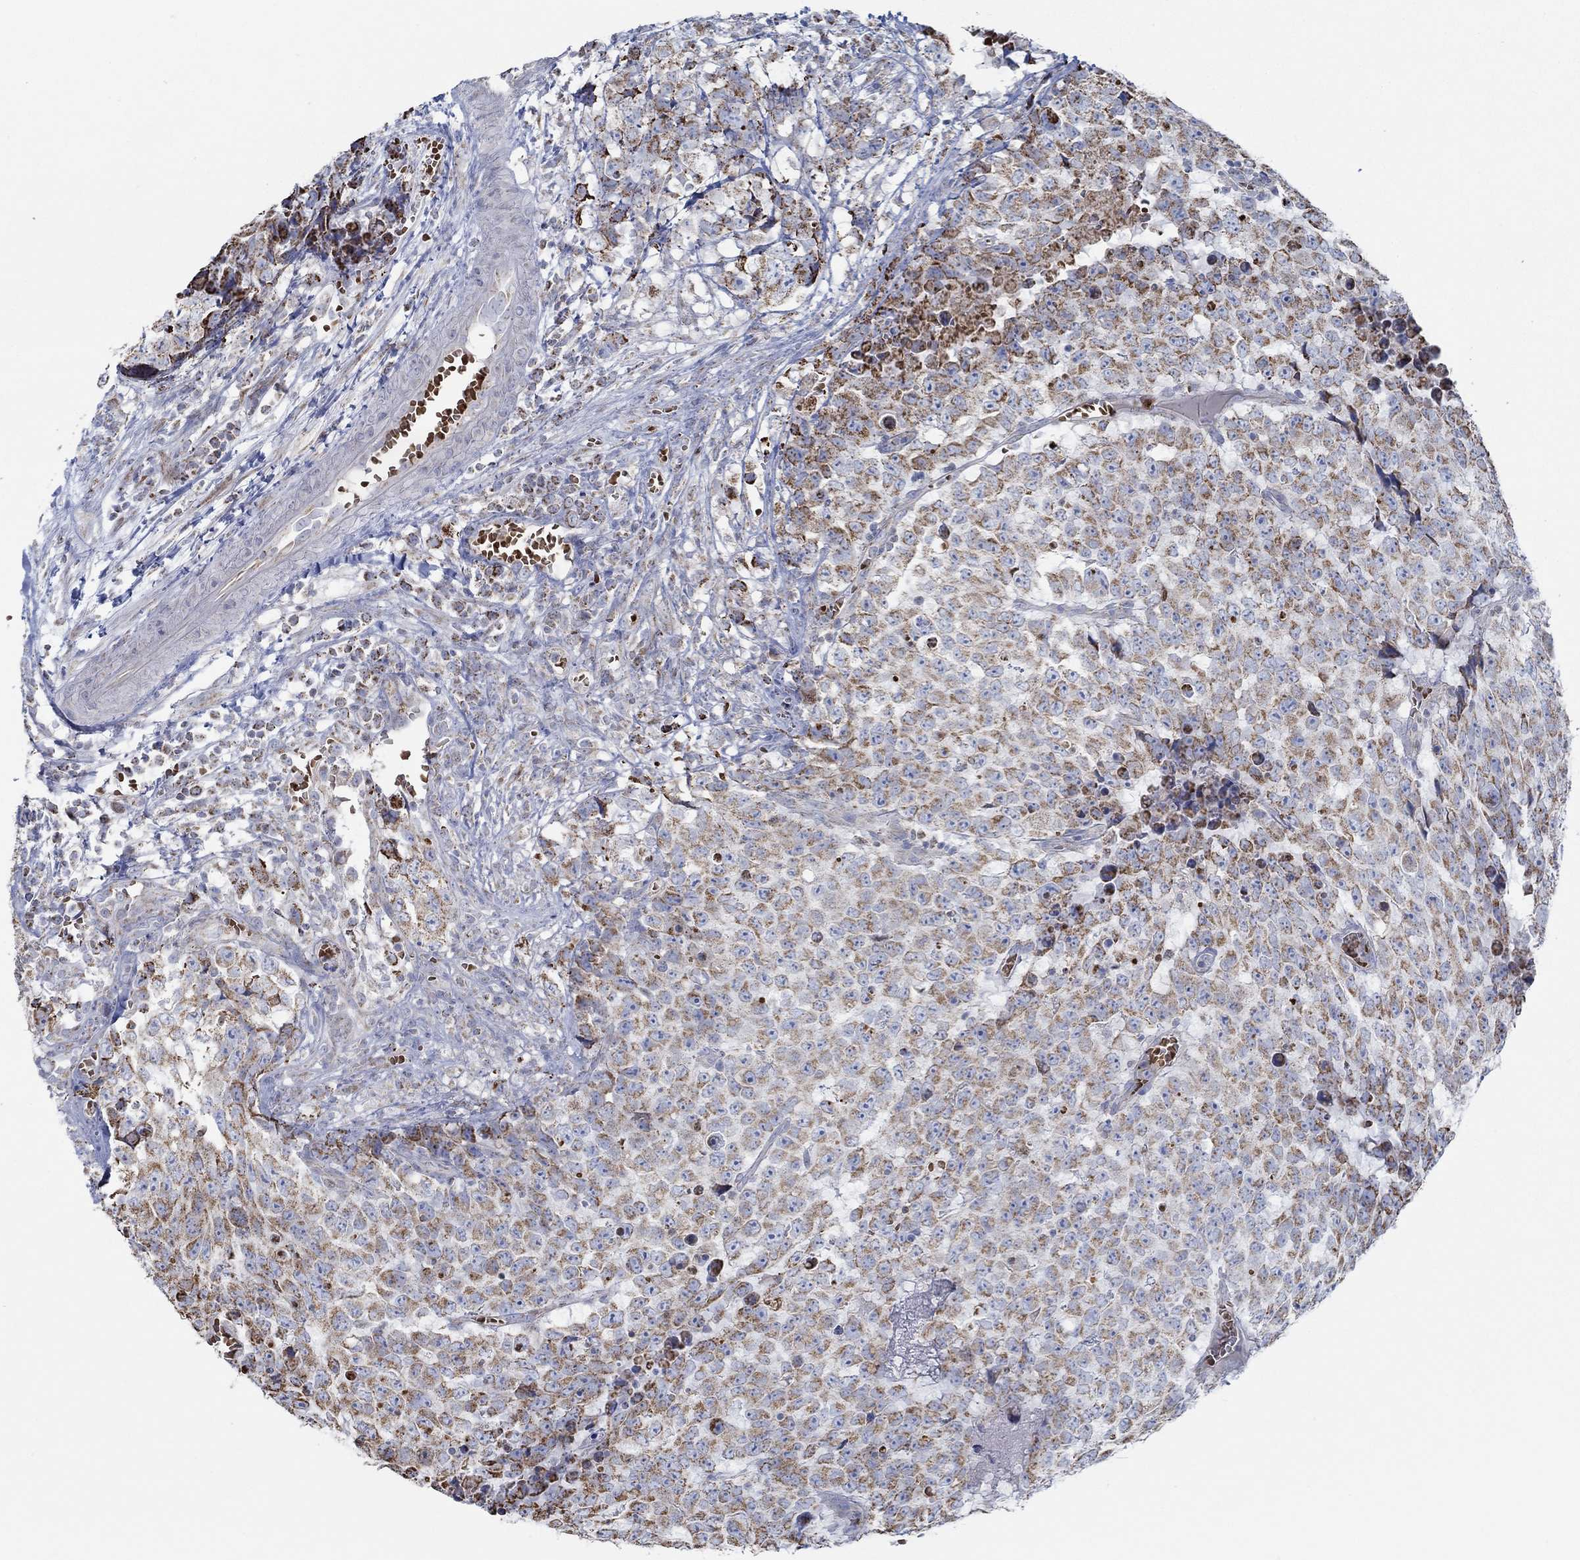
{"staining": {"intensity": "moderate", "quantity": ">75%", "location": "cytoplasmic/membranous"}, "tissue": "testis cancer", "cell_type": "Tumor cells", "image_type": "cancer", "snomed": [{"axis": "morphology", "description": "Carcinoma, Embryonal, NOS"}, {"axis": "topography", "description": "Testis"}], "caption": "Immunohistochemical staining of human testis cancer reveals medium levels of moderate cytoplasmic/membranous staining in about >75% of tumor cells.", "gene": "GLOD5", "patient": {"sex": "male", "age": 23}}